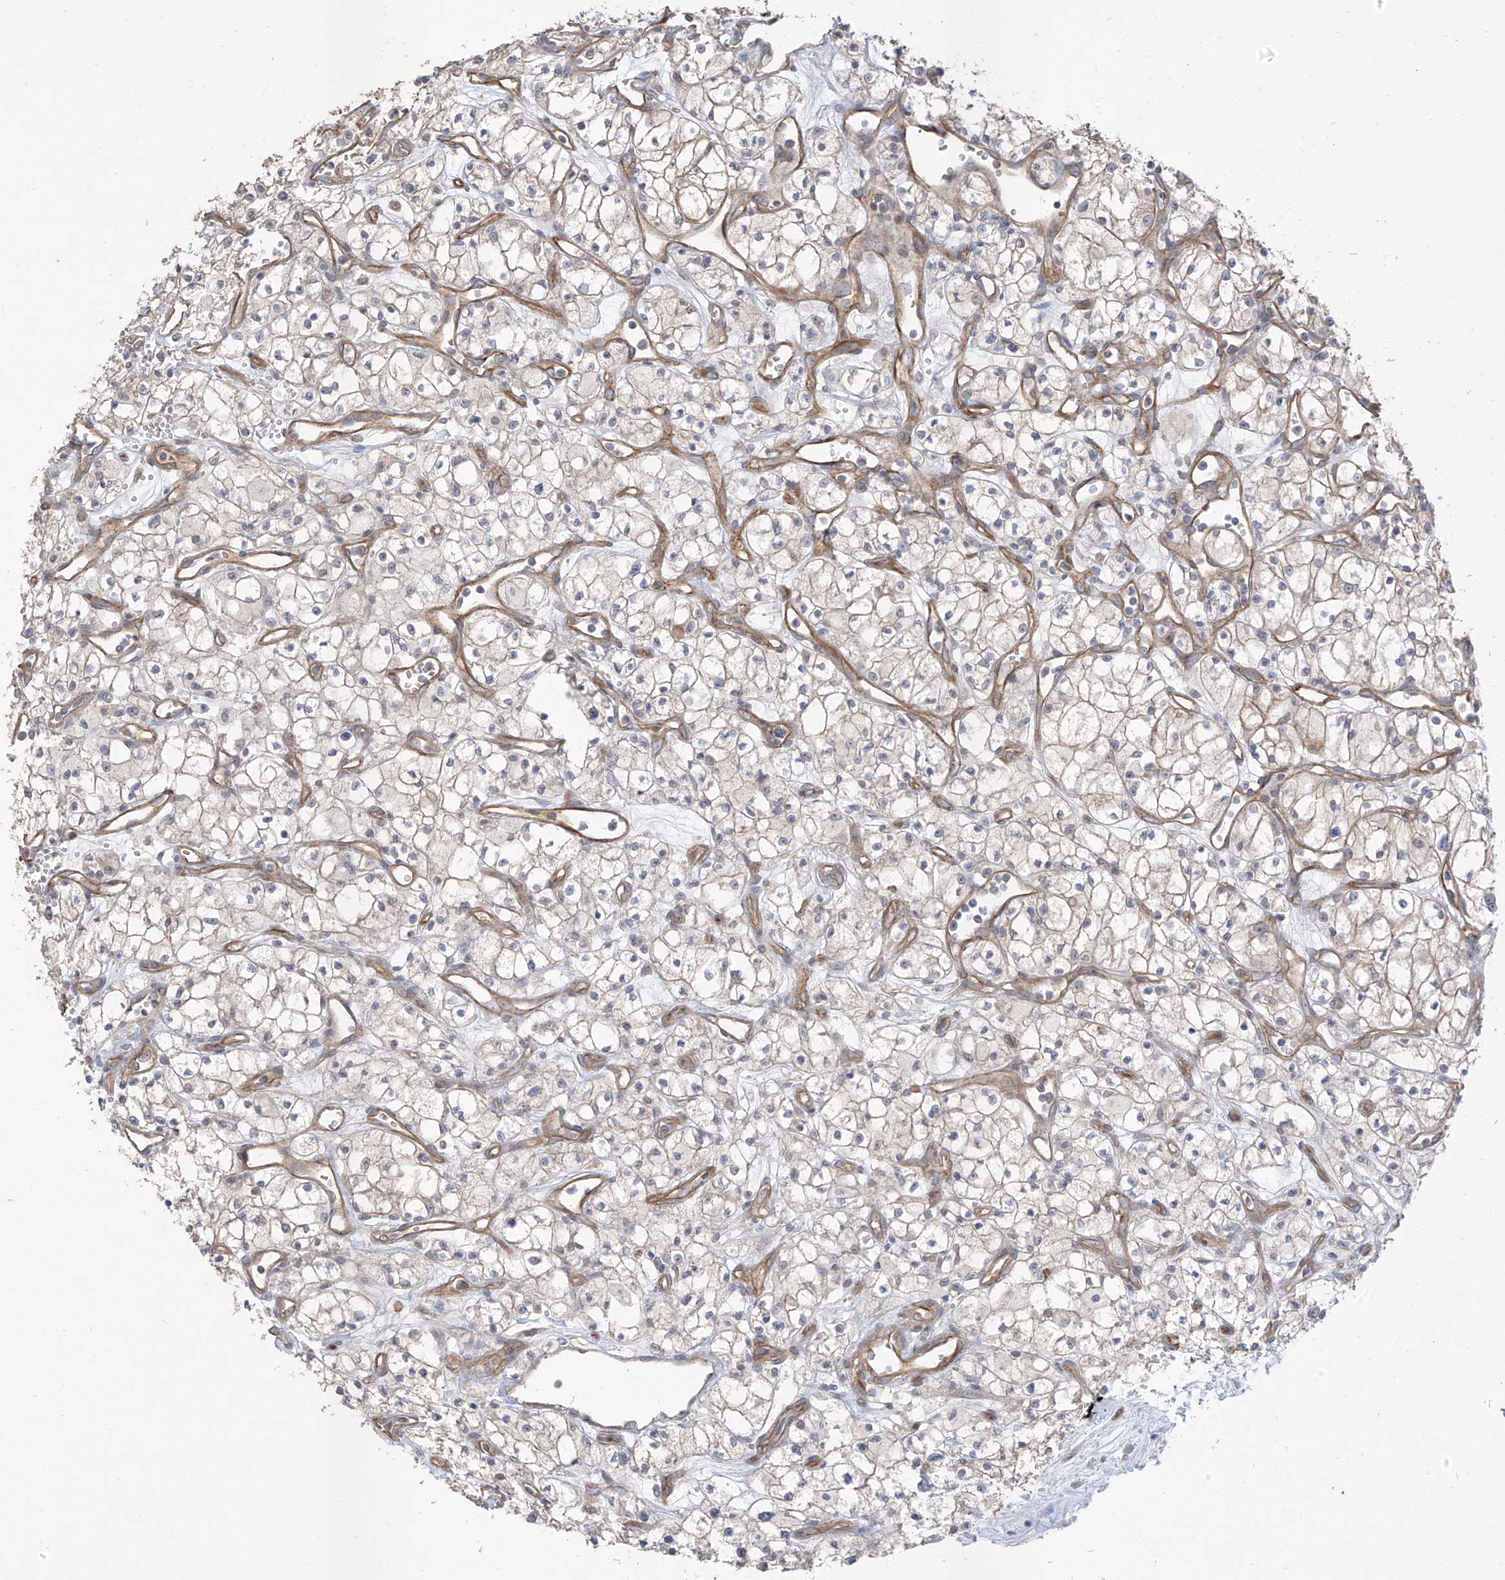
{"staining": {"intensity": "weak", "quantity": "<25%", "location": "cytoplasmic/membranous"}, "tissue": "renal cancer", "cell_type": "Tumor cells", "image_type": "cancer", "snomed": [{"axis": "morphology", "description": "Adenocarcinoma, NOS"}, {"axis": "topography", "description": "Kidney"}], "caption": "Renal cancer was stained to show a protein in brown. There is no significant positivity in tumor cells.", "gene": "EPHX4", "patient": {"sex": "male", "age": 59}}